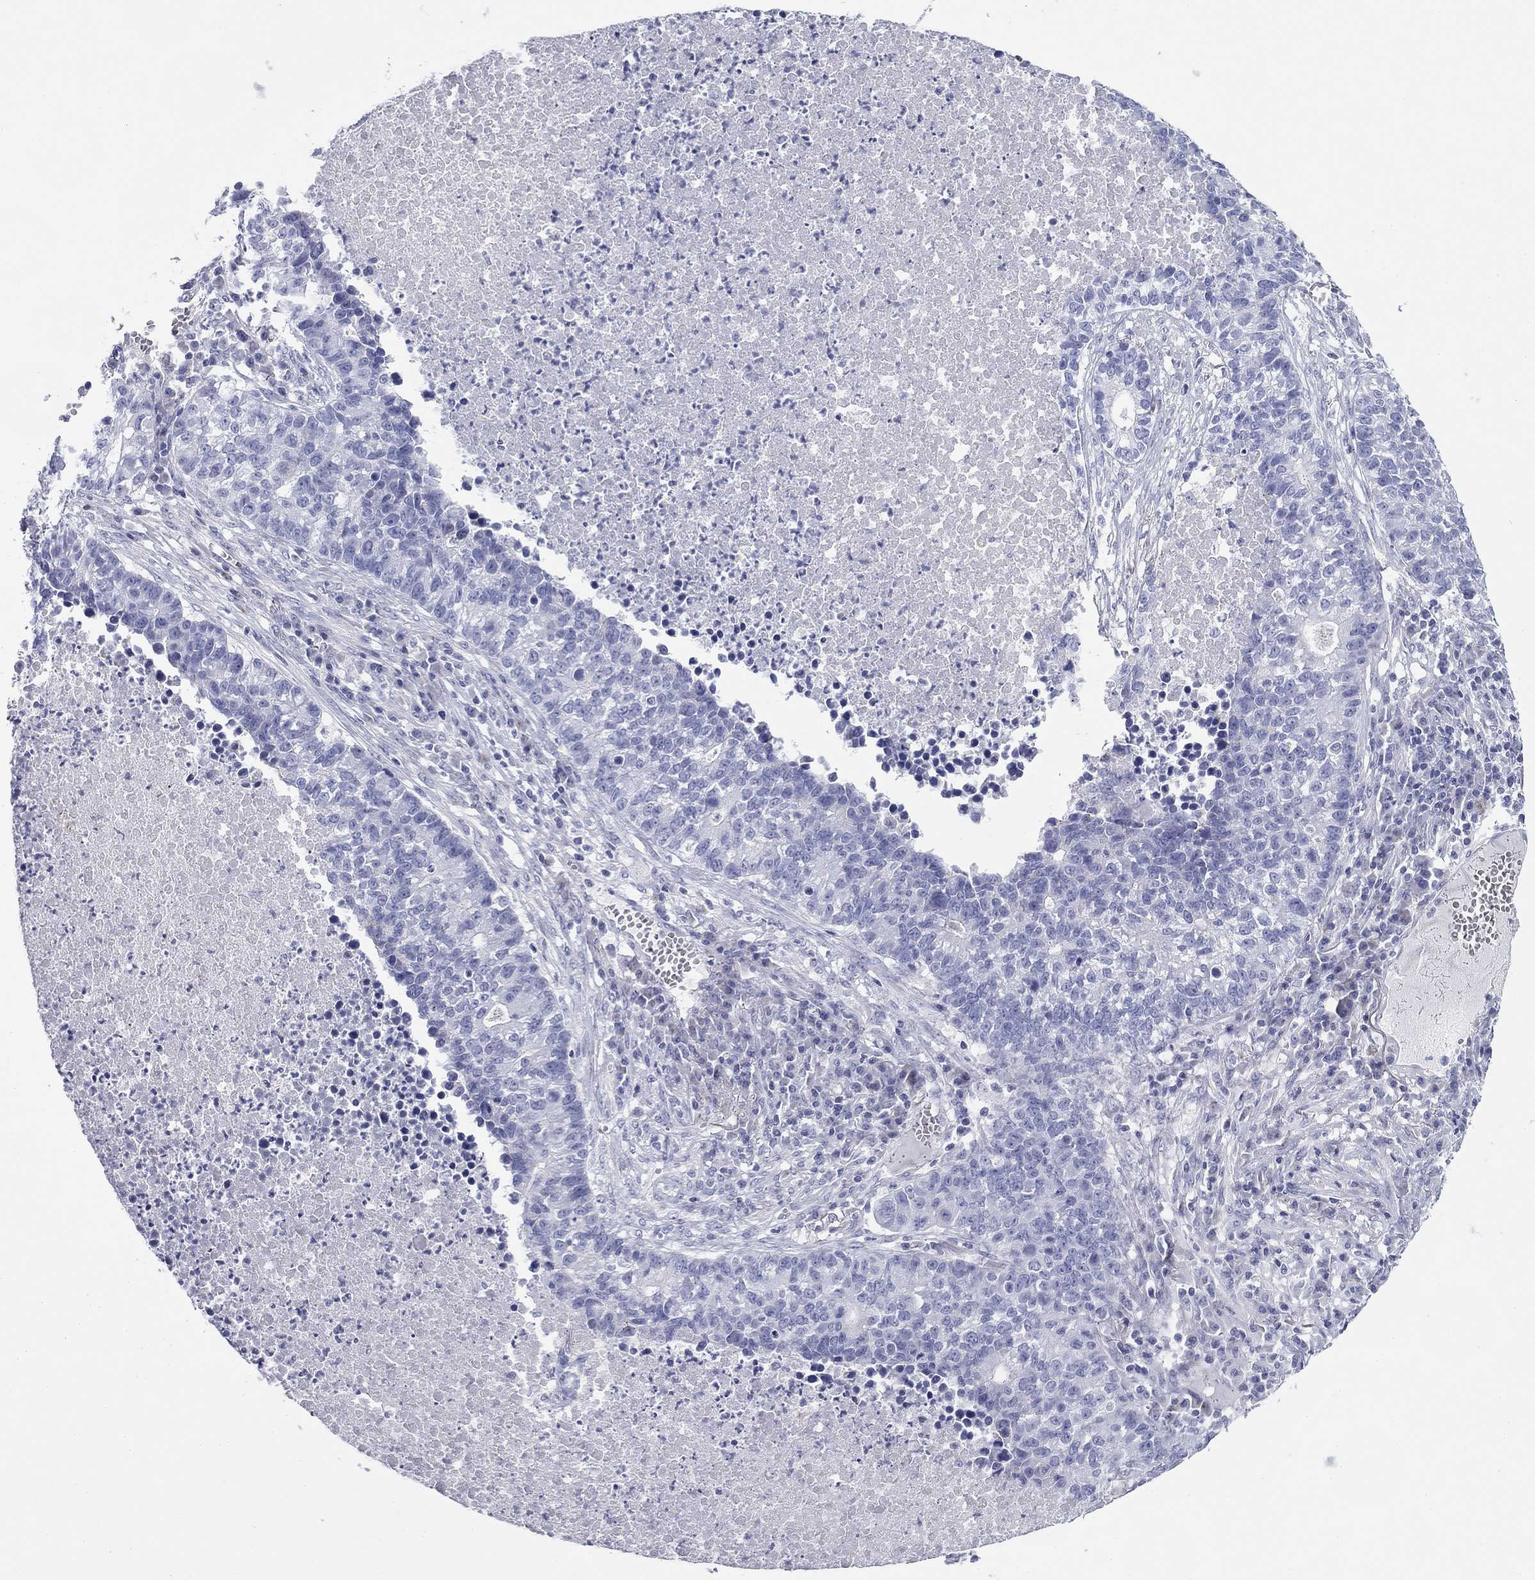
{"staining": {"intensity": "negative", "quantity": "none", "location": "none"}, "tissue": "lung cancer", "cell_type": "Tumor cells", "image_type": "cancer", "snomed": [{"axis": "morphology", "description": "Adenocarcinoma, NOS"}, {"axis": "topography", "description": "Lung"}], "caption": "An immunohistochemistry histopathology image of lung adenocarcinoma is shown. There is no staining in tumor cells of lung adenocarcinoma.", "gene": "ZP2", "patient": {"sex": "male", "age": 57}}